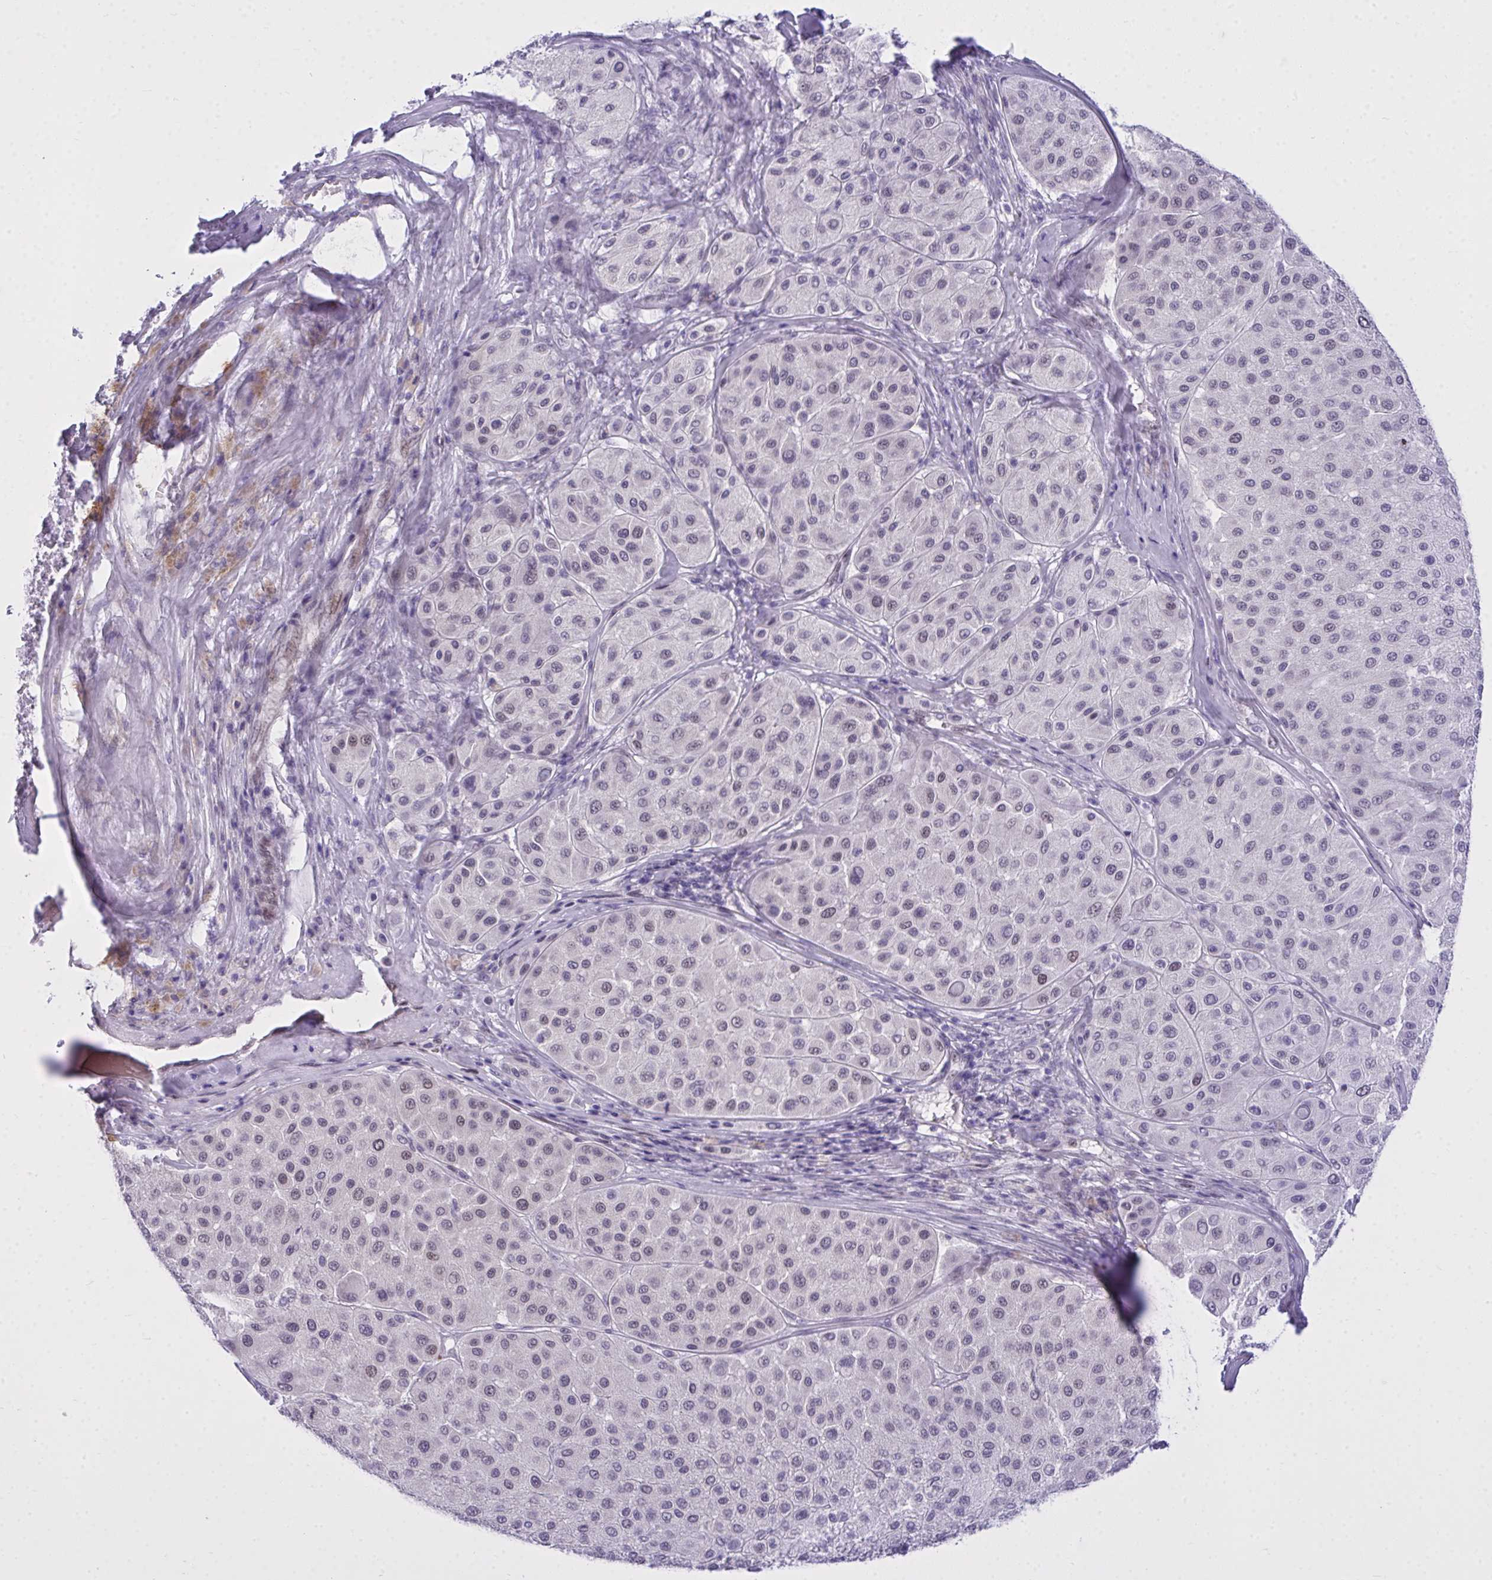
{"staining": {"intensity": "negative", "quantity": "none", "location": "none"}, "tissue": "melanoma", "cell_type": "Tumor cells", "image_type": "cancer", "snomed": [{"axis": "morphology", "description": "Malignant melanoma, Metastatic site"}, {"axis": "topography", "description": "Smooth muscle"}], "caption": "Malignant melanoma (metastatic site) was stained to show a protein in brown. There is no significant expression in tumor cells.", "gene": "TEAD4", "patient": {"sex": "male", "age": 41}}